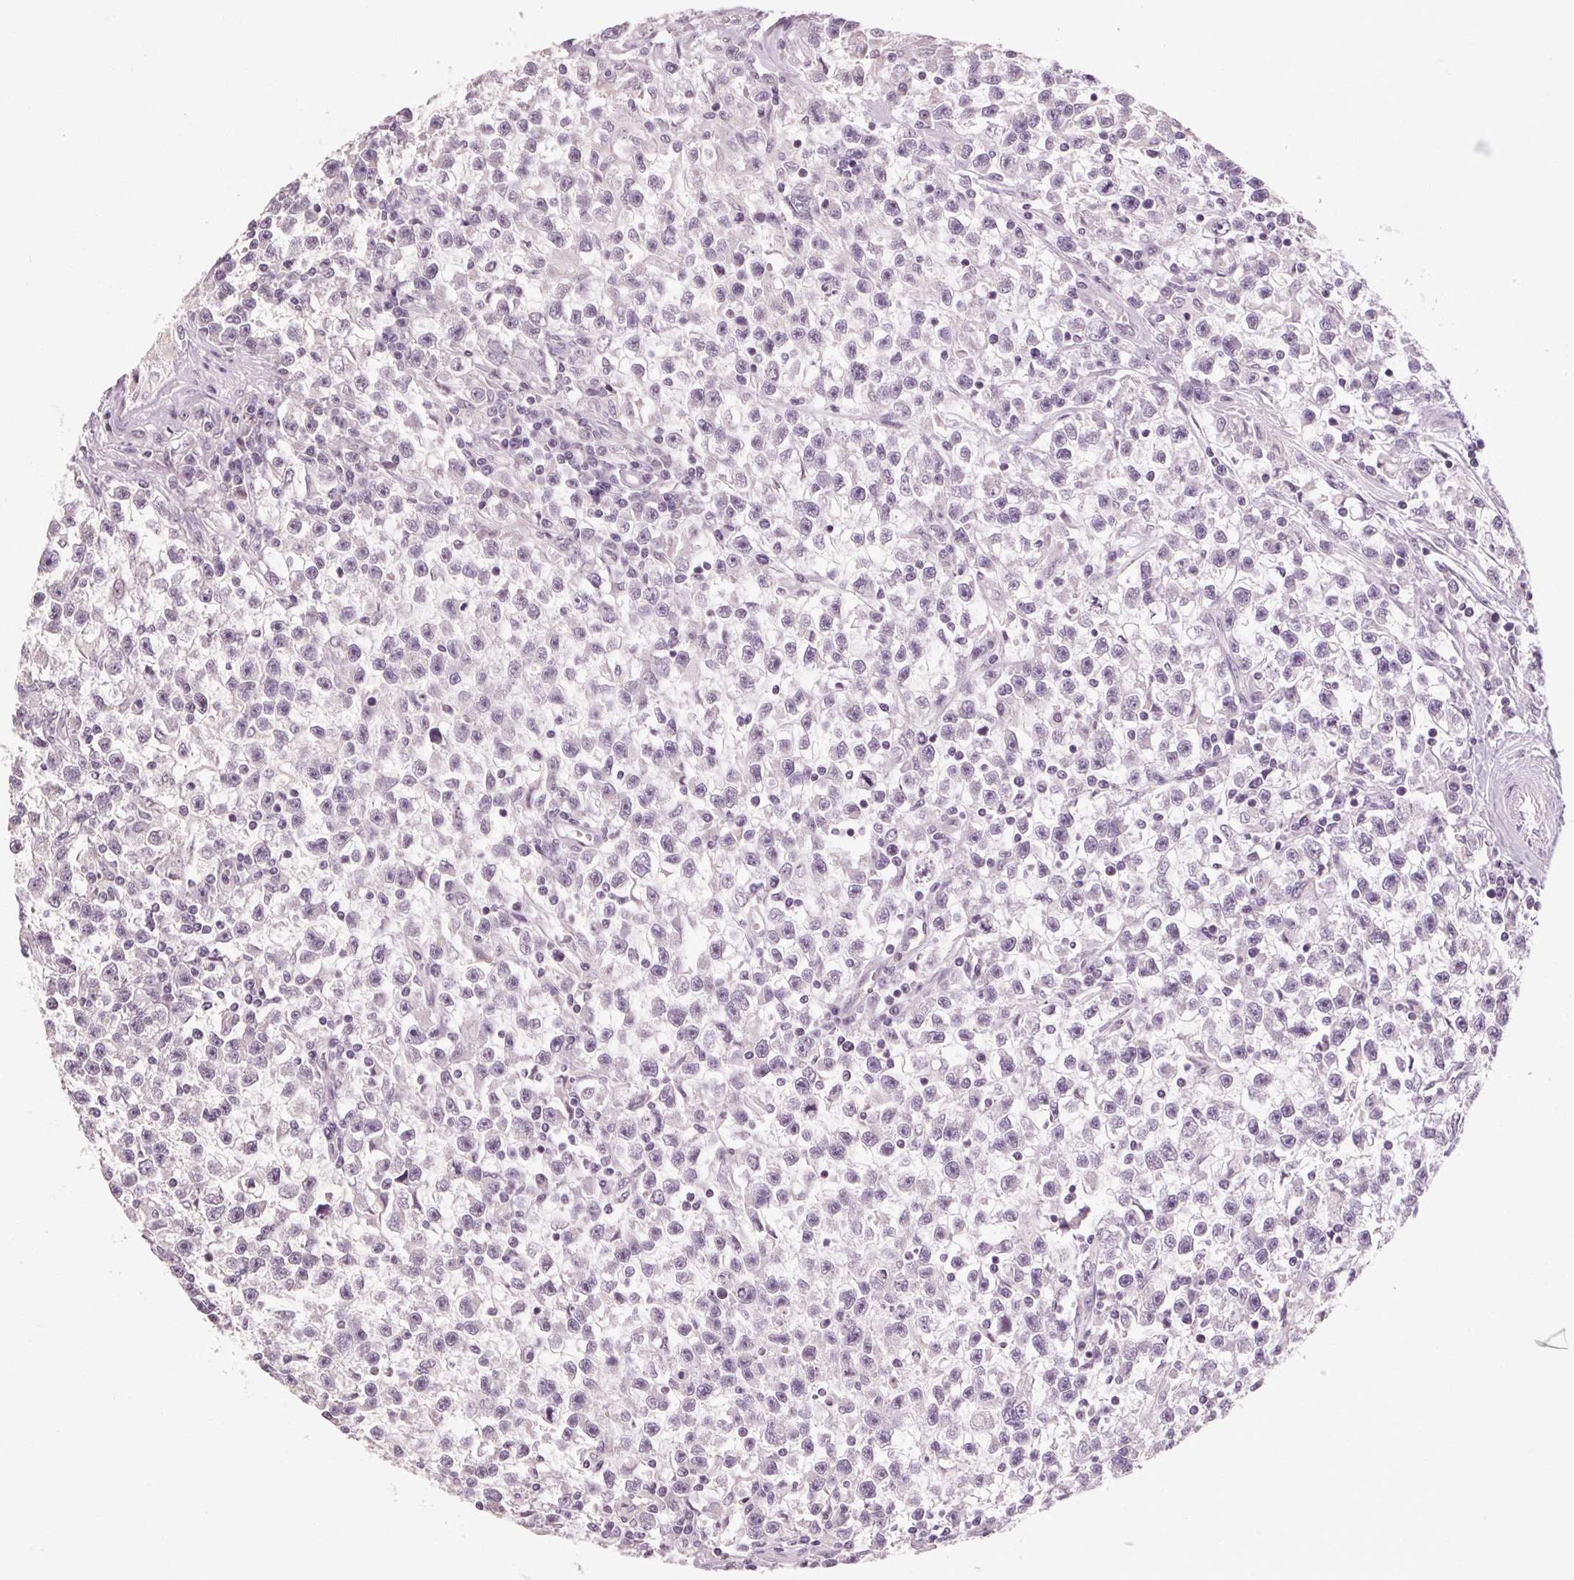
{"staining": {"intensity": "negative", "quantity": "none", "location": "none"}, "tissue": "testis cancer", "cell_type": "Tumor cells", "image_type": "cancer", "snomed": [{"axis": "morphology", "description": "Seminoma, NOS"}, {"axis": "topography", "description": "Testis"}], "caption": "High magnification brightfield microscopy of testis cancer (seminoma) stained with DAB (brown) and counterstained with hematoxylin (blue): tumor cells show no significant staining.", "gene": "POMC", "patient": {"sex": "male", "age": 31}}